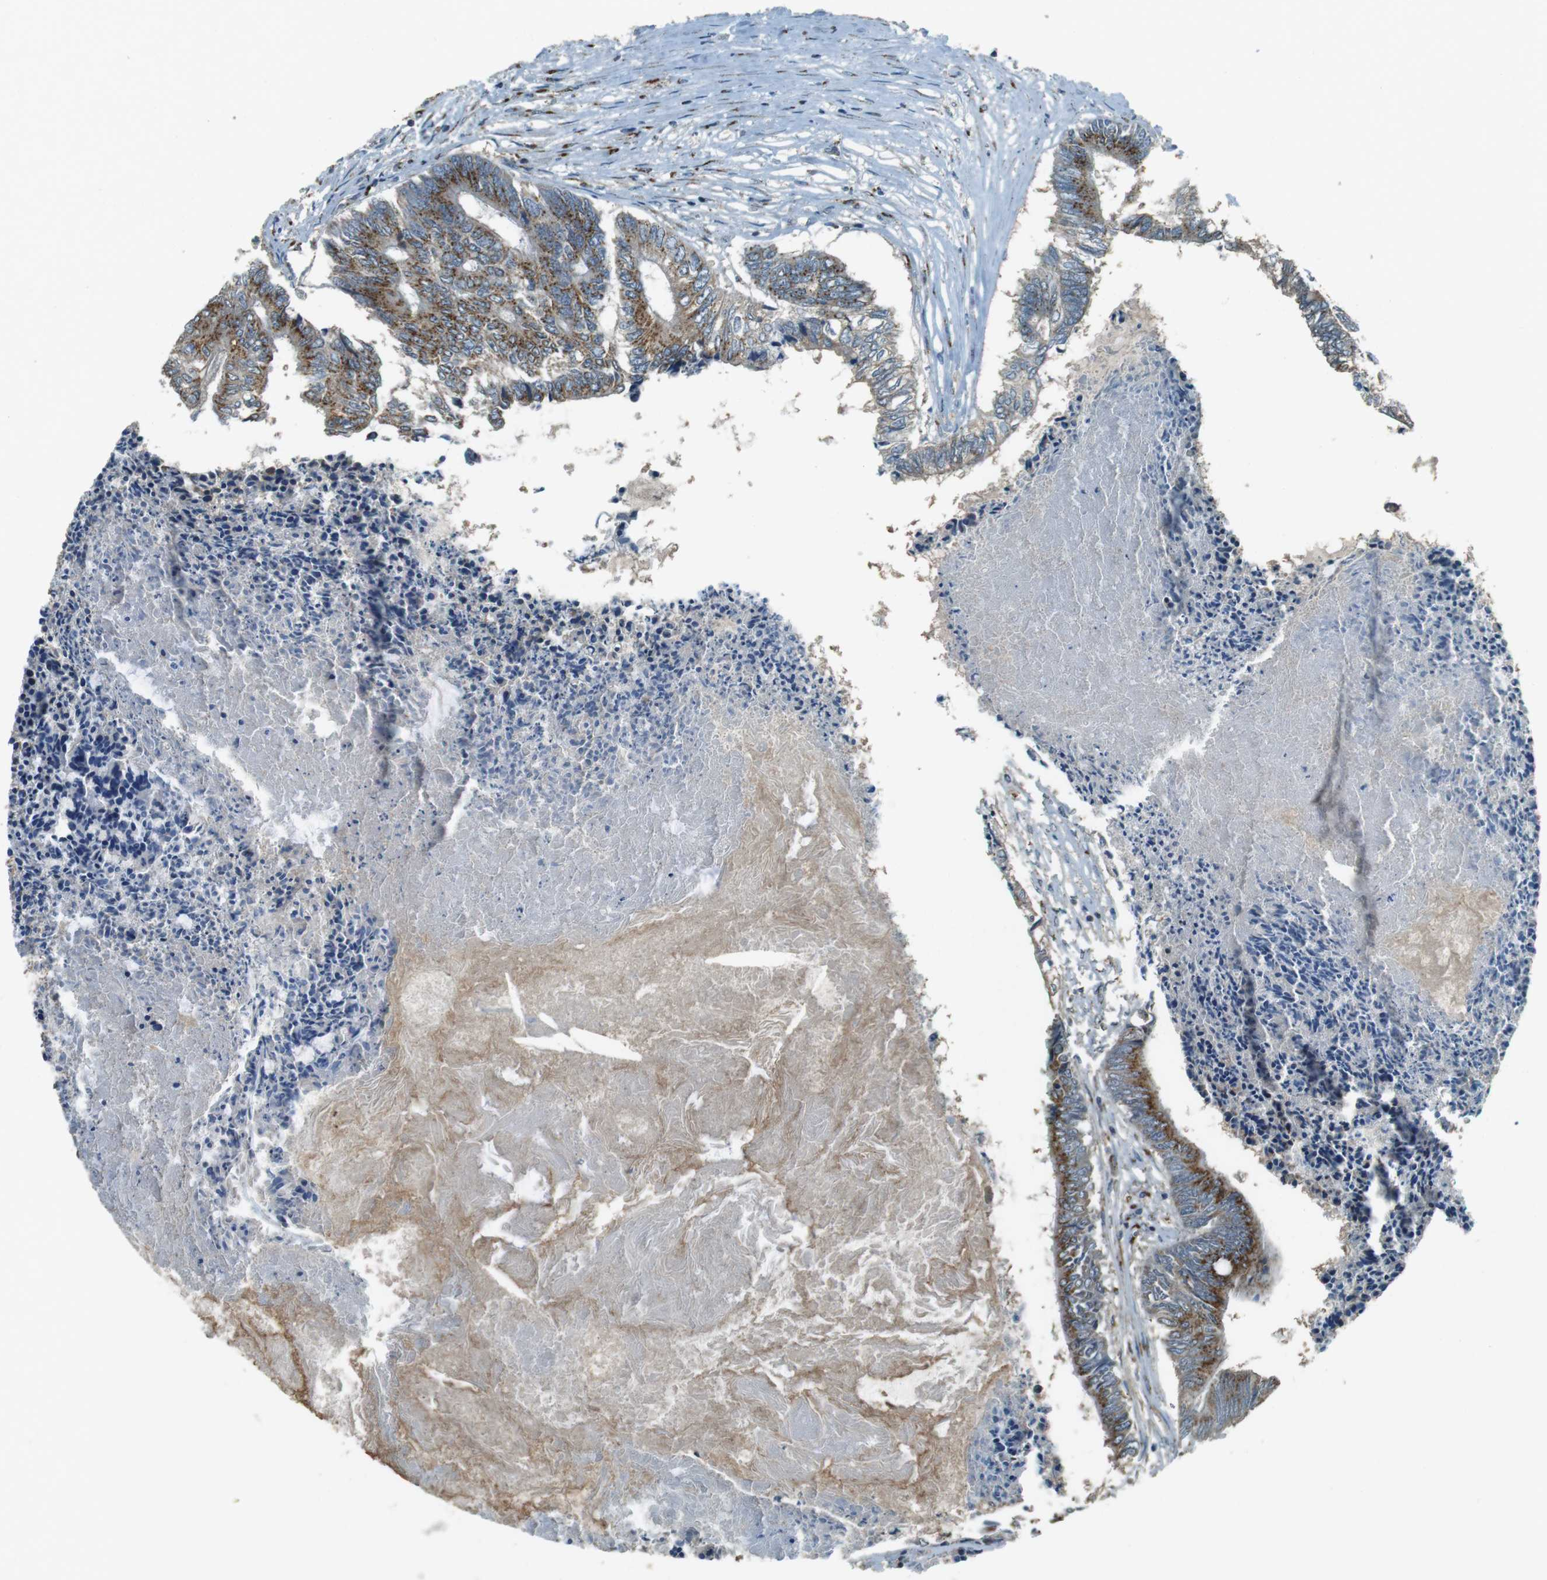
{"staining": {"intensity": "moderate", "quantity": ">75%", "location": "cytoplasmic/membranous"}, "tissue": "colorectal cancer", "cell_type": "Tumor cells", "image_type": "cancer", "snomed": [{"axis": "morphology", "description": "Adenocarcinoma, NOS"}, {"axis": "topography", "description": "Rectum"}], "caption": "The immunohistochemical stain labels moderate cytoplasmic/membranous positivity in tumor cells of colorectal cancer tissue.", "gene": "TMEM115", "patient": {"sex": "male", "age": 63}}